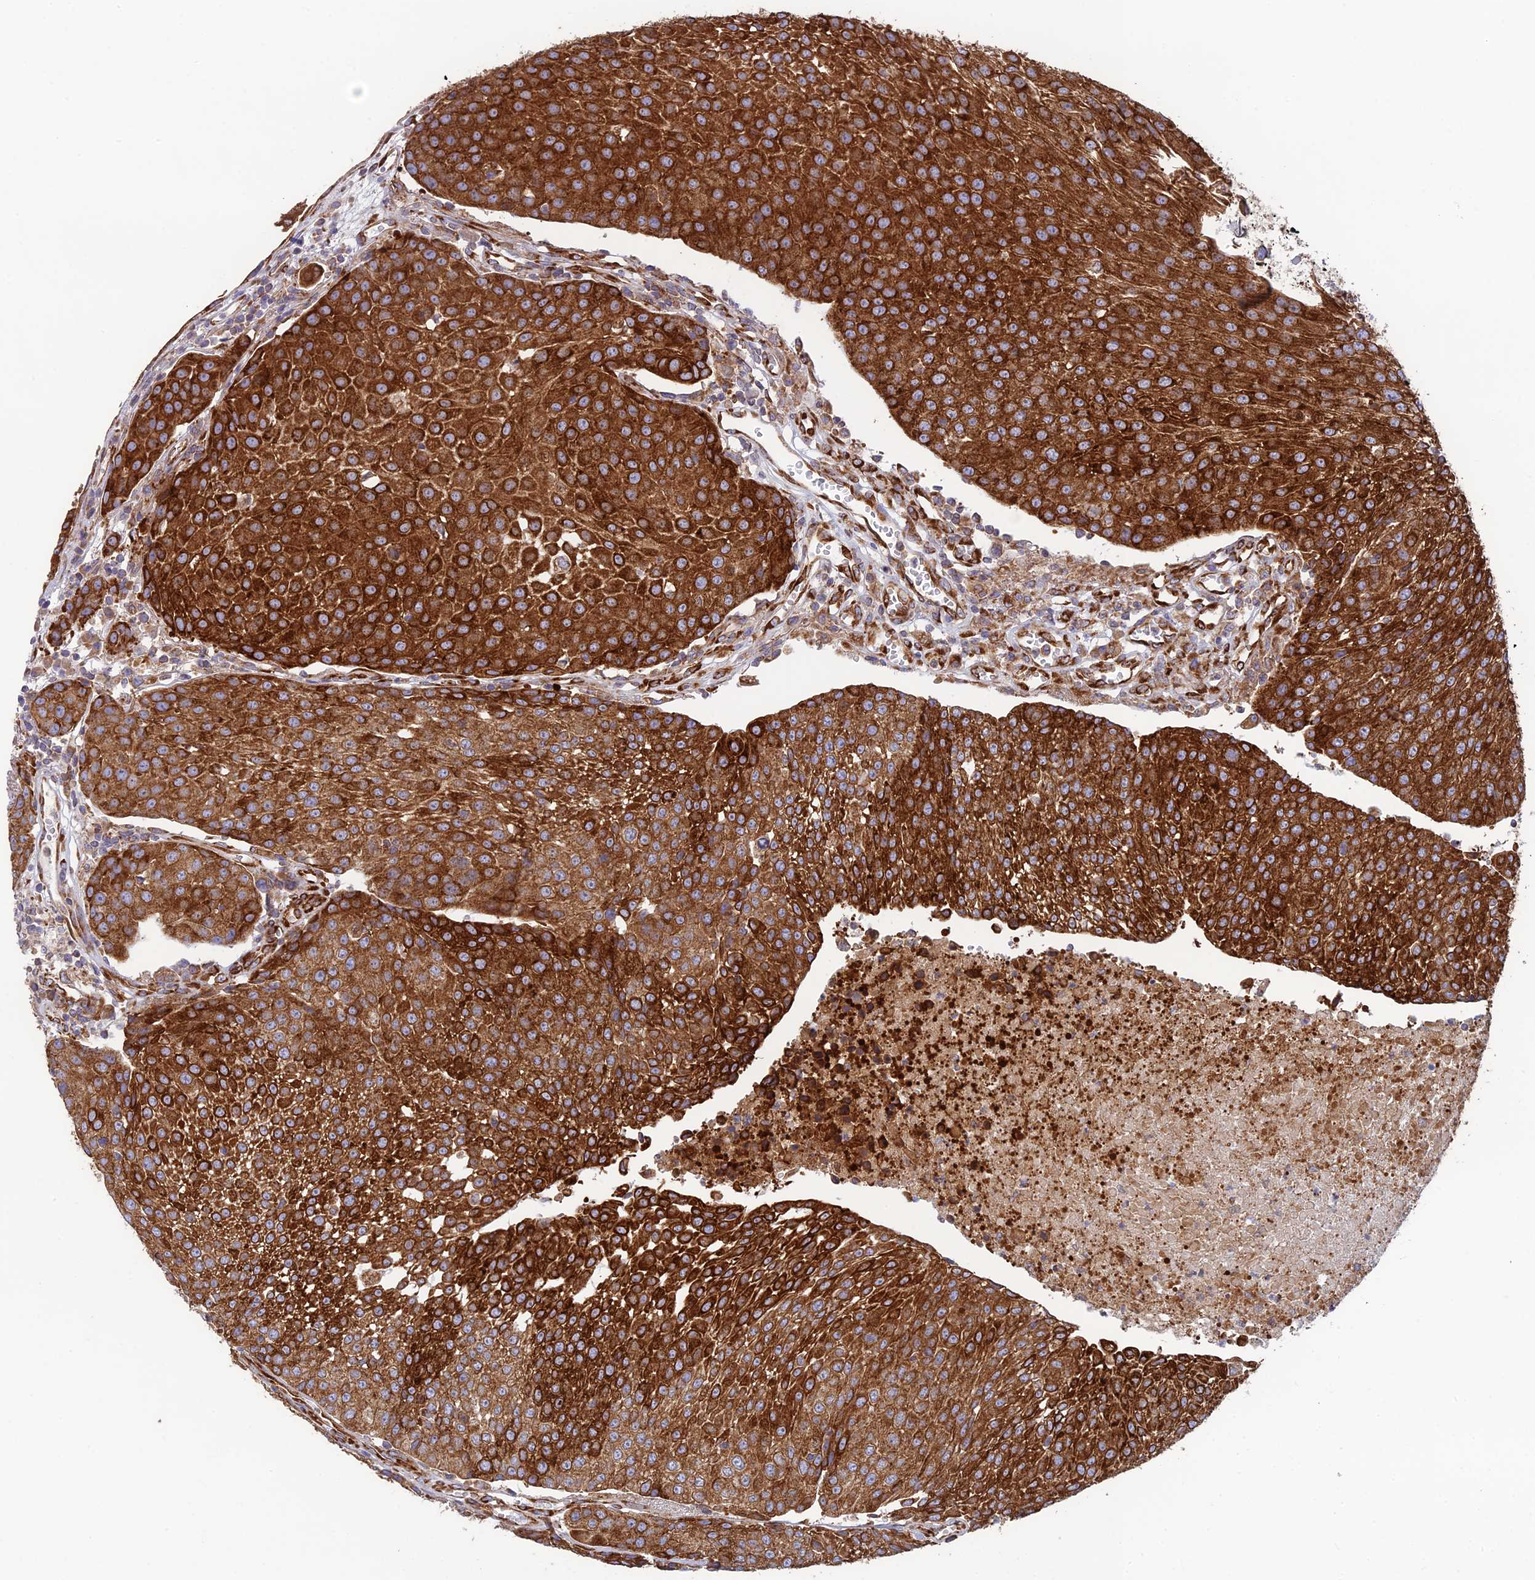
{"staining": {"intensity": "strong", "quantity": ">75%", "location": "cytoplasmic/membranous"}, "tissue": "urothelial cancer", "cell_type": "Tumor cells", "image_type": "cancer", "snomed": [{"axis": "morphology", "description": "Urothelial carcinoma, High grade"}, {"axis": "topography", "description": "Urinary bladder"}], "caption": "Strong cytoplasmic/membranous positivity is seen in approximately >75% of tumor cells in urothelial cancer.", "gene": "CCDC69", "patient": {"sex": "female", "age": 85}}